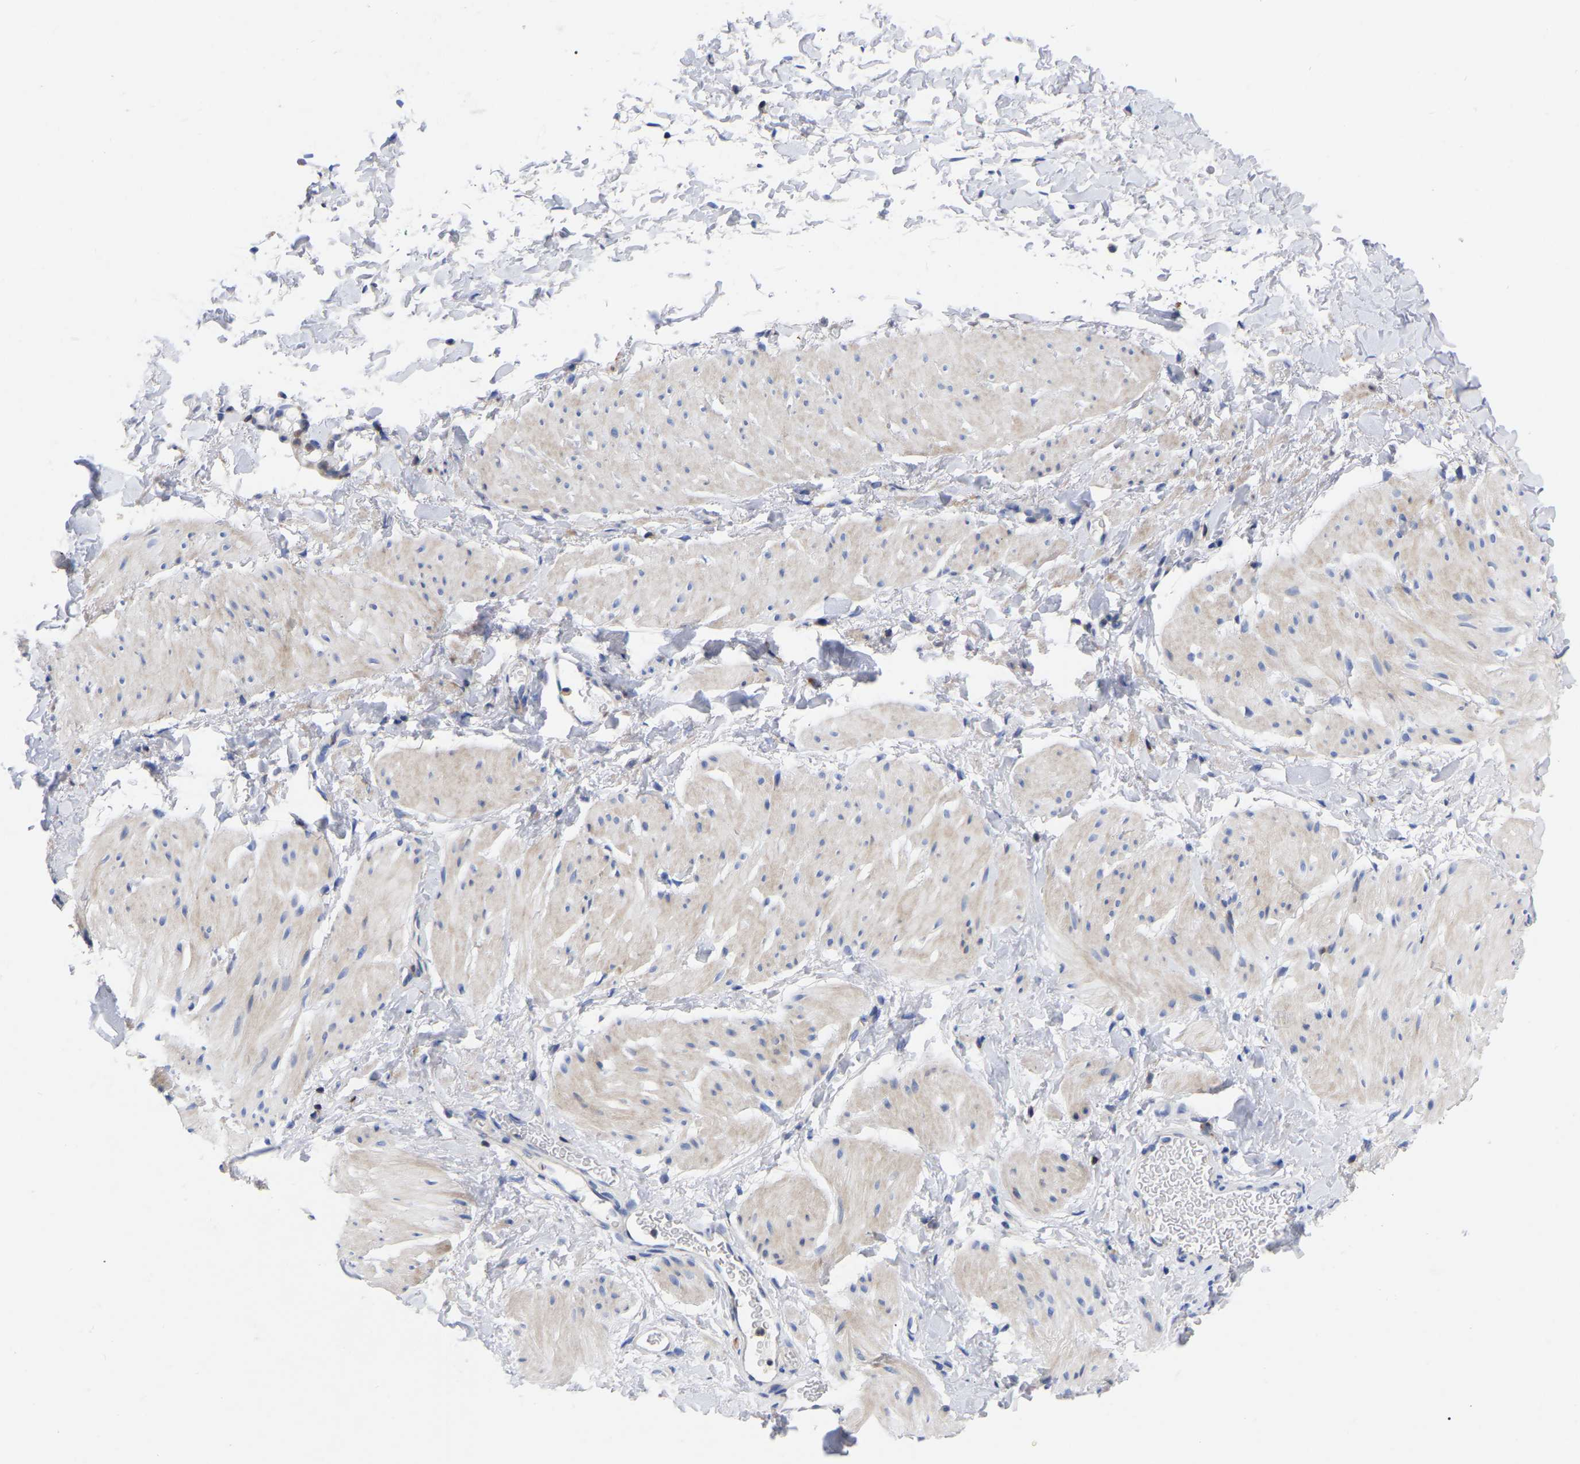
{"staining": {"intensity": "weak", "quantity": "25%-75%", "location": "cytoplasmic/membranous"}, "tissue": "smooth muscle", "cell_type": "Smooth muscle cells", "image_type": "normal", "snomed": [{"axis": "morphology", "description": "Normal tissue, NOS"}, {"axis": "topography", "description": "Smooth muscle"}], "caption": "Protein analysis of normal smooth muscle shows weak cytoplasmic/membranous staining in about 25%-75% of smooth muscle cells.", "gene": "PTPN7", "patient": {"sex": "male", "age": 16}}